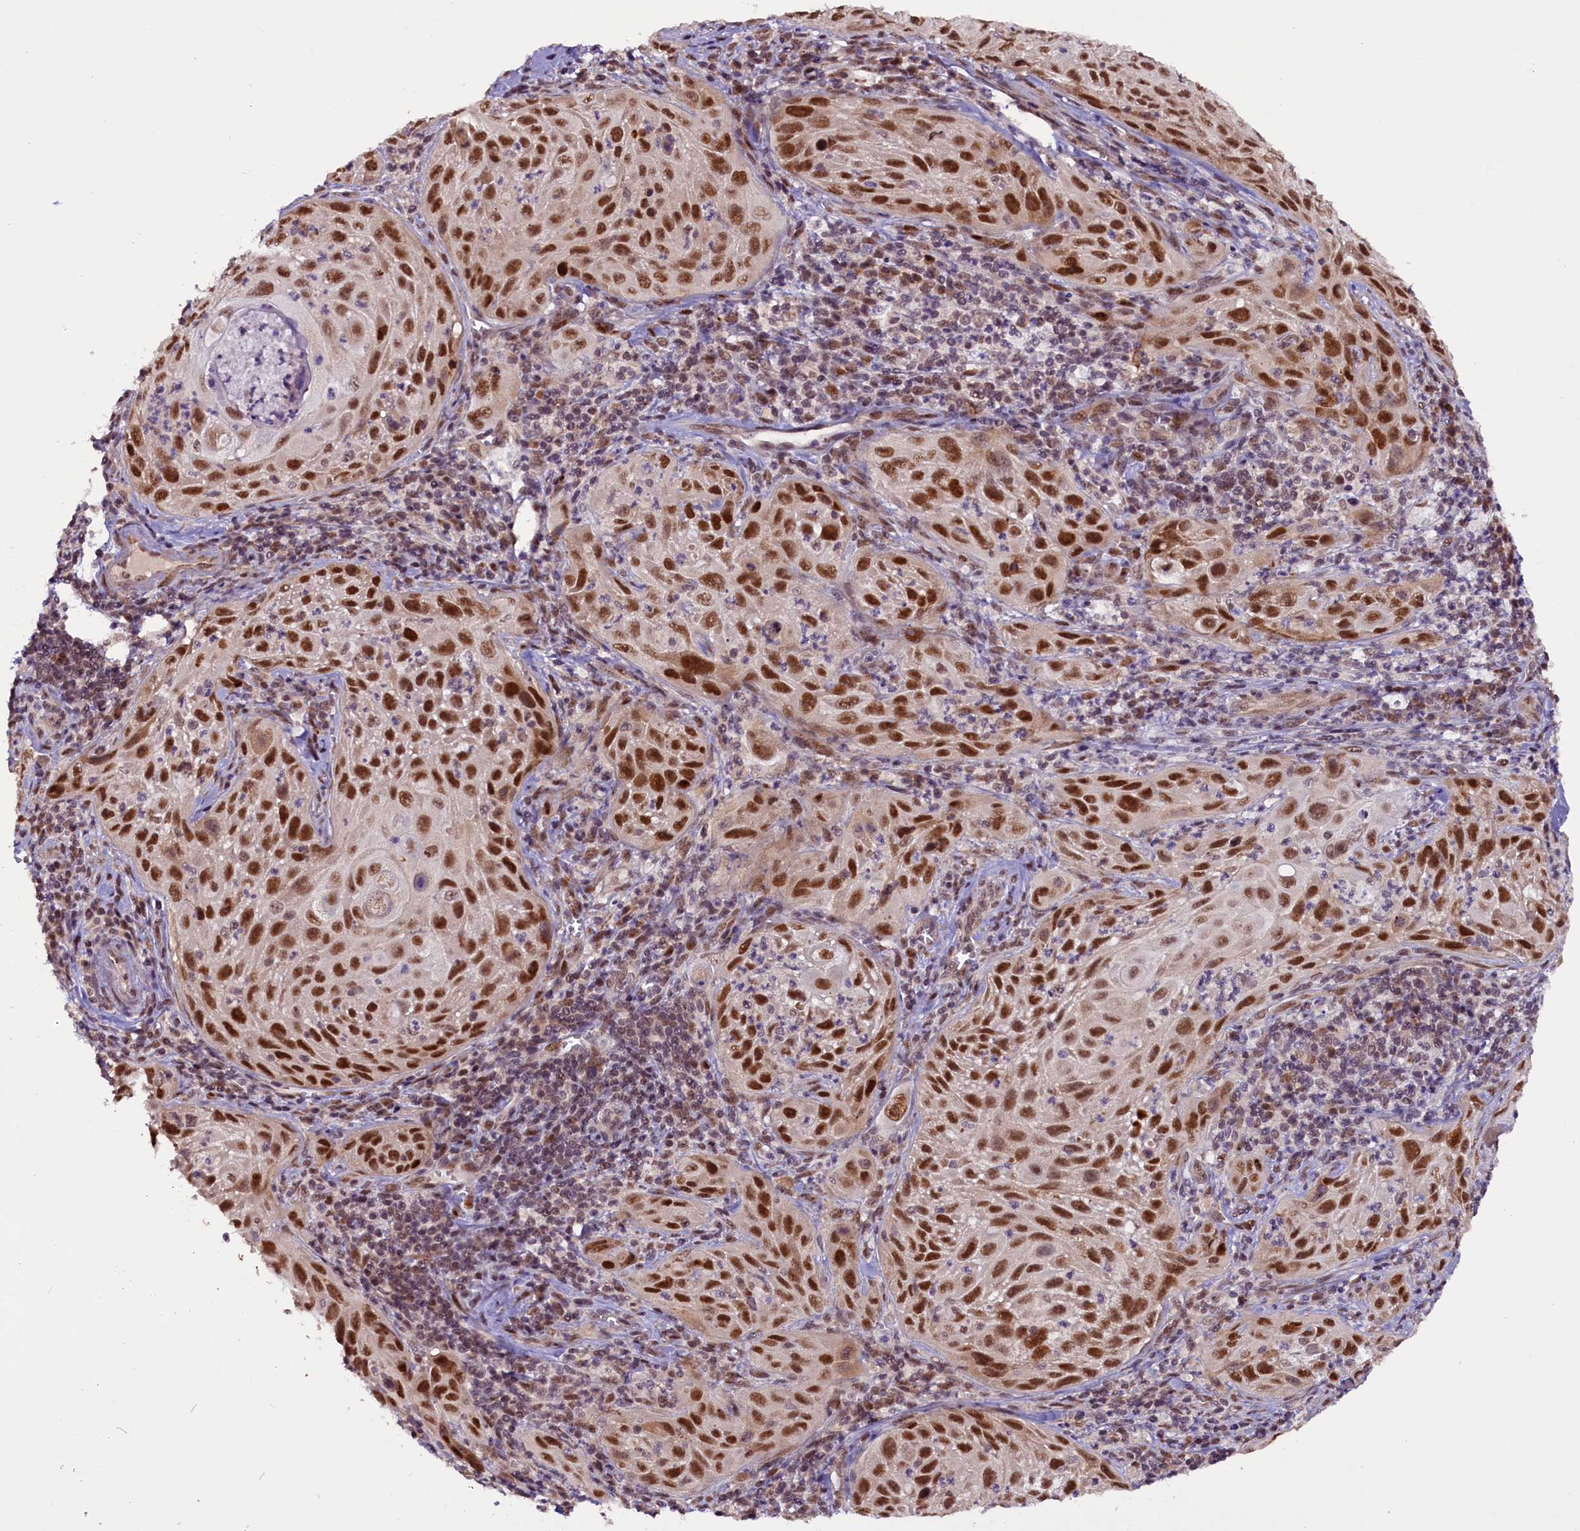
{"staining": {"intensity": "strong", "quantity": ">75%", "location": "nuclear"}, "tissue": "cervical cancer", "cell_type": "Tumor cells", "image_type": "cancer", "snomed": [{"axis": "morphology", "description": "Squamous cell carcinoma, NOS"}, {"axis": "topography", "description": "Cervix"}], "caption": "DAB immunohistochemical staining of squamous cell carcinoma (cervical) reveals strong nuclear protein staining in about >75% of tumor cells. Nuclei are stained in blue.", "gene": "RPUSD2", "patient": {"sex": "female", "age": 42}}